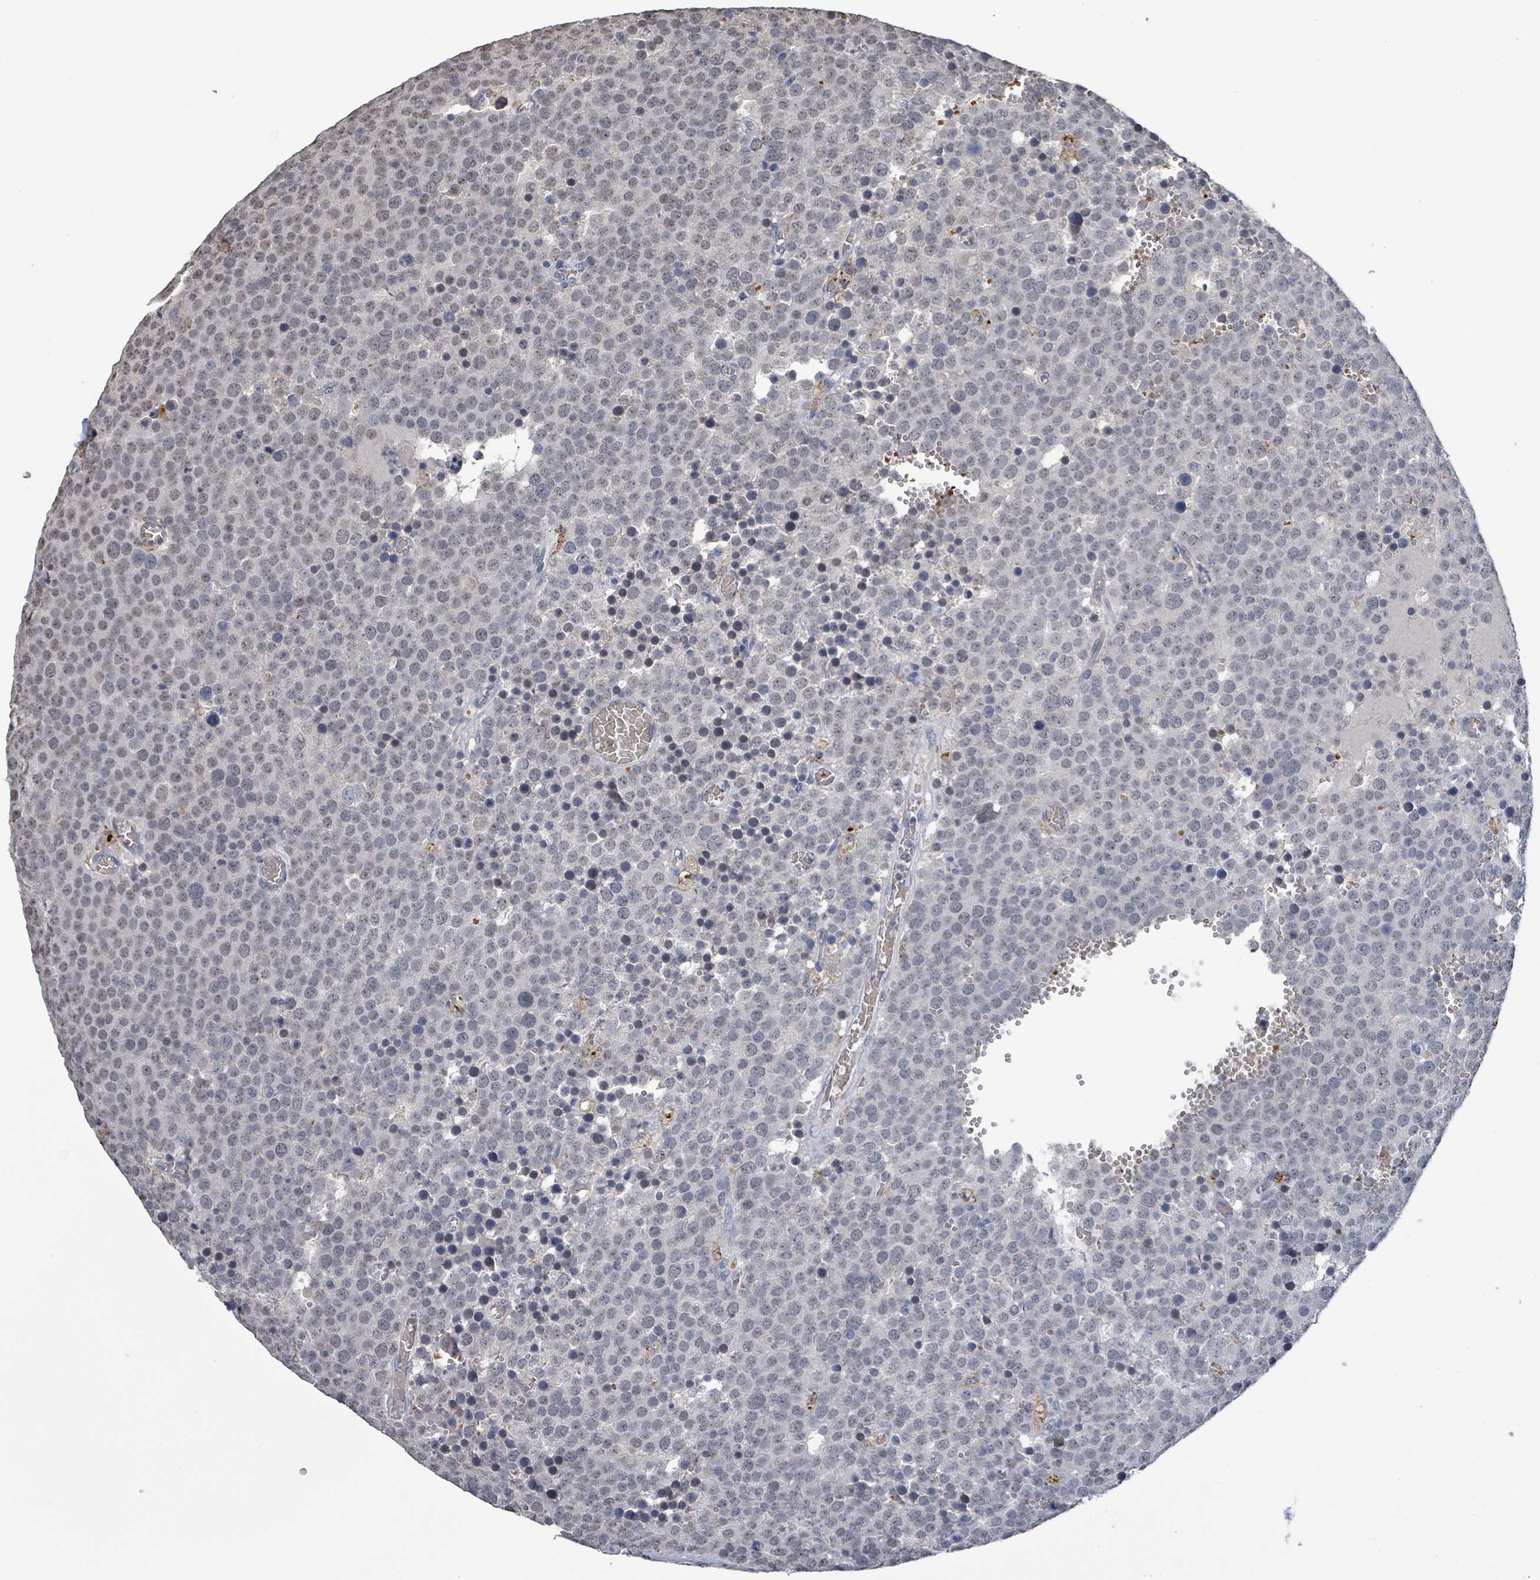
{"staining": {"intensity": "weak", "quantity": "25%-75%", "location": "nuclear"}, "tissue": "testis cancer", "cell_type": "Tumor cells", "image_type": "cancer", "snomed": [{"axis": "morphology", "description": "Normal tissue, NOS"}, {"axis": "morphology", "description": "Seminoma, NOS"}, {"axis": "topography", "description": "Testis"}], "caption": "This photomicrograph demonstrates immunohistochemistry staining of human seminoma (testis), with low weak nuclear staining in approximately 25%-75% of tumor cells.", "gene": "SEBOX", "patient": {"sex": "male", "age": 71}}